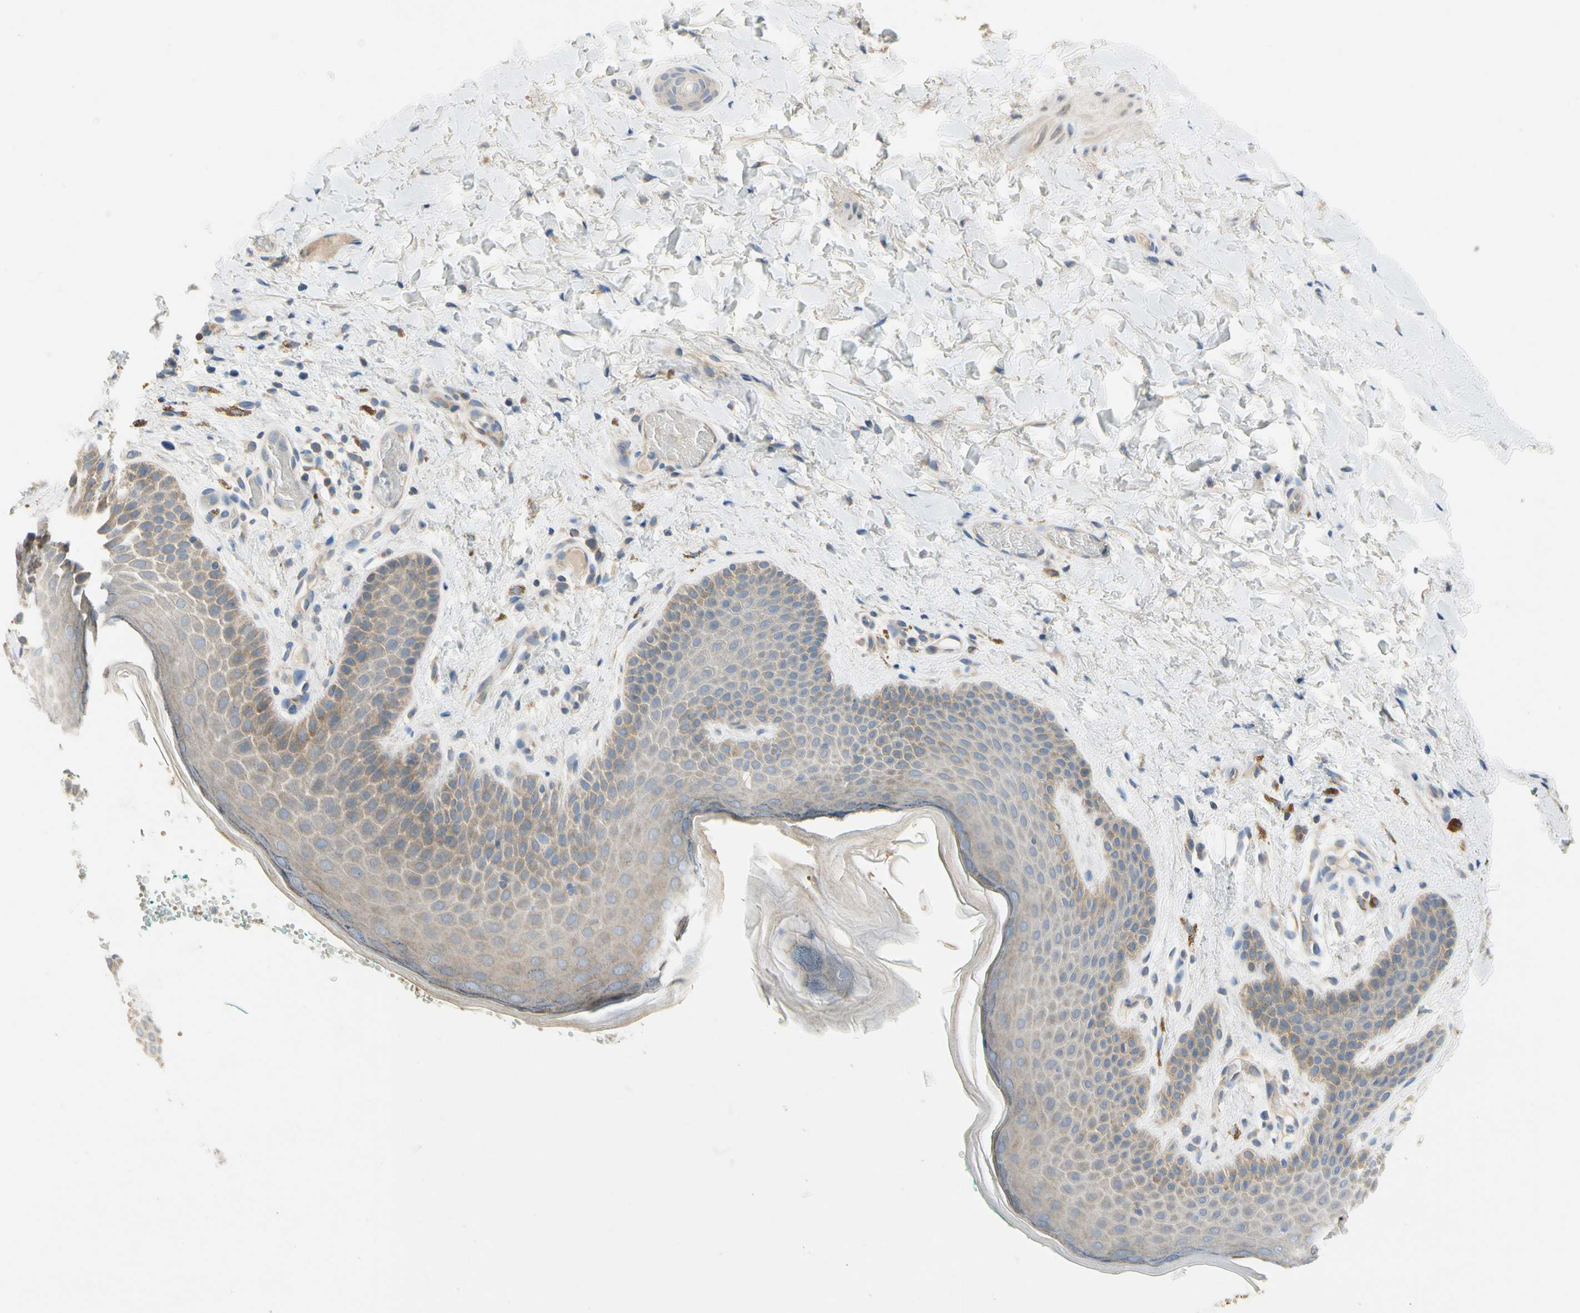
{"staining": {"intensity": "moderate", "quantity": "25%-75%", "location": "cytoplasmic/membranous"}, "tissue": "skin", "cell_type": "Epidermal cells", "image_type": "normal", "snomed": [{"axis": "morphology", "description": "Normal tissue, NOS"}, {"axis": "topography", "description": "Anal"}], "caption": "Unremarkable skin displays moderate cytoplasmic/membranous positivity in approximately 25%-75% of epidermal cells.", "gene": "KLHDC8B", "patient": {"sex": "male", "age": 74}}